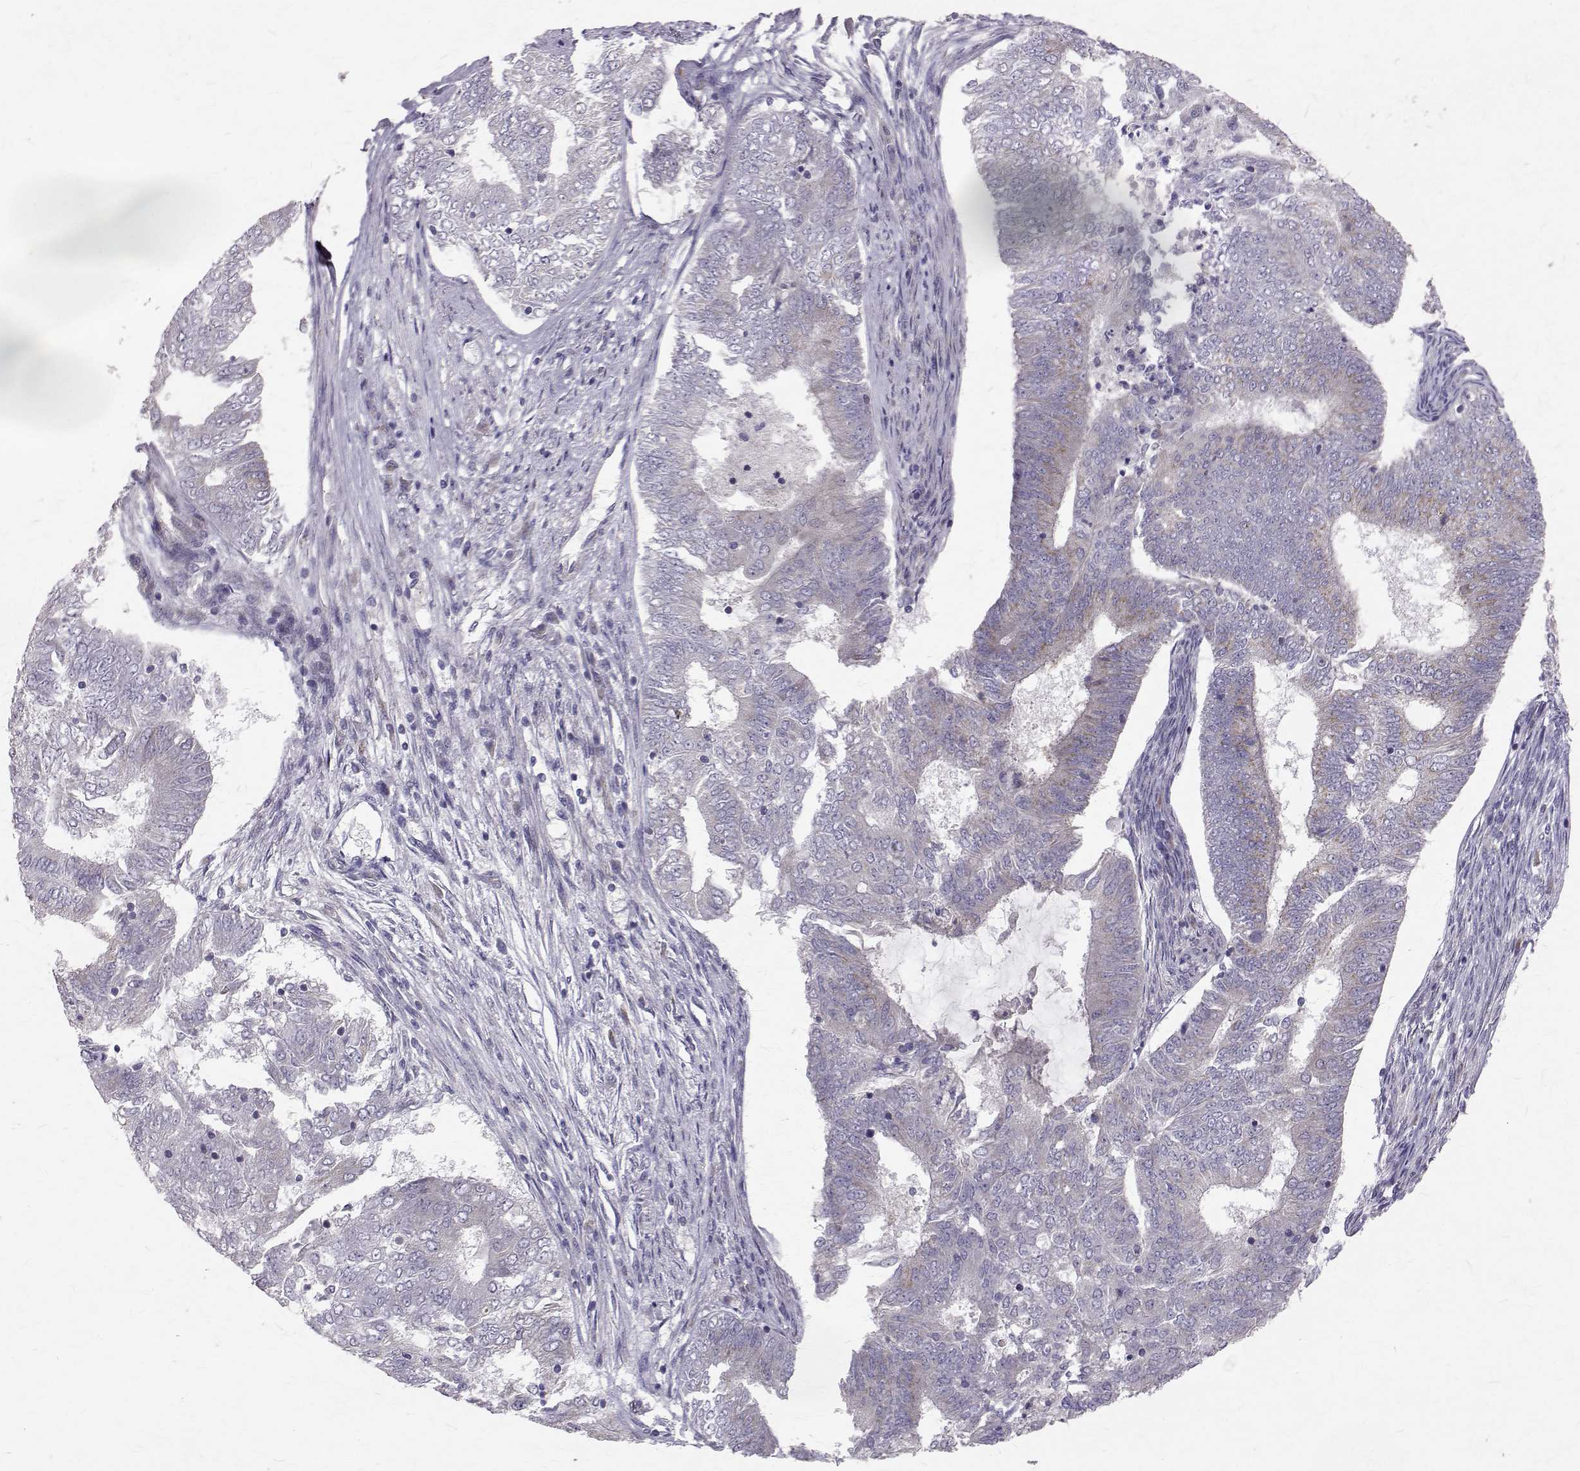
{"staining": {"intensity": "weak", "quantity": "<25%", "location": "cytoplasmic/membranous"}, "tissue": "endometrial cancer", "cell_type": "Tumor cells", "image_type": "cancer", "snomed": [{"axis": "morphology", "description": "Adenocarcinoma, NOS"}, {"axis": "topography", "description": "Endometrium"}], "caption": "Tumor cells show no significant protein positivity in endometrial adenocarcinoma. (Stains: DAB (3,3'-diaminobenzidine) immunohistochemistry with hematoxylin counter stain, Microscopy: brightfield microscopy at high magnification).", "gene": "ARFGAP1", "patient": {"sex": "female", "age": 62}}